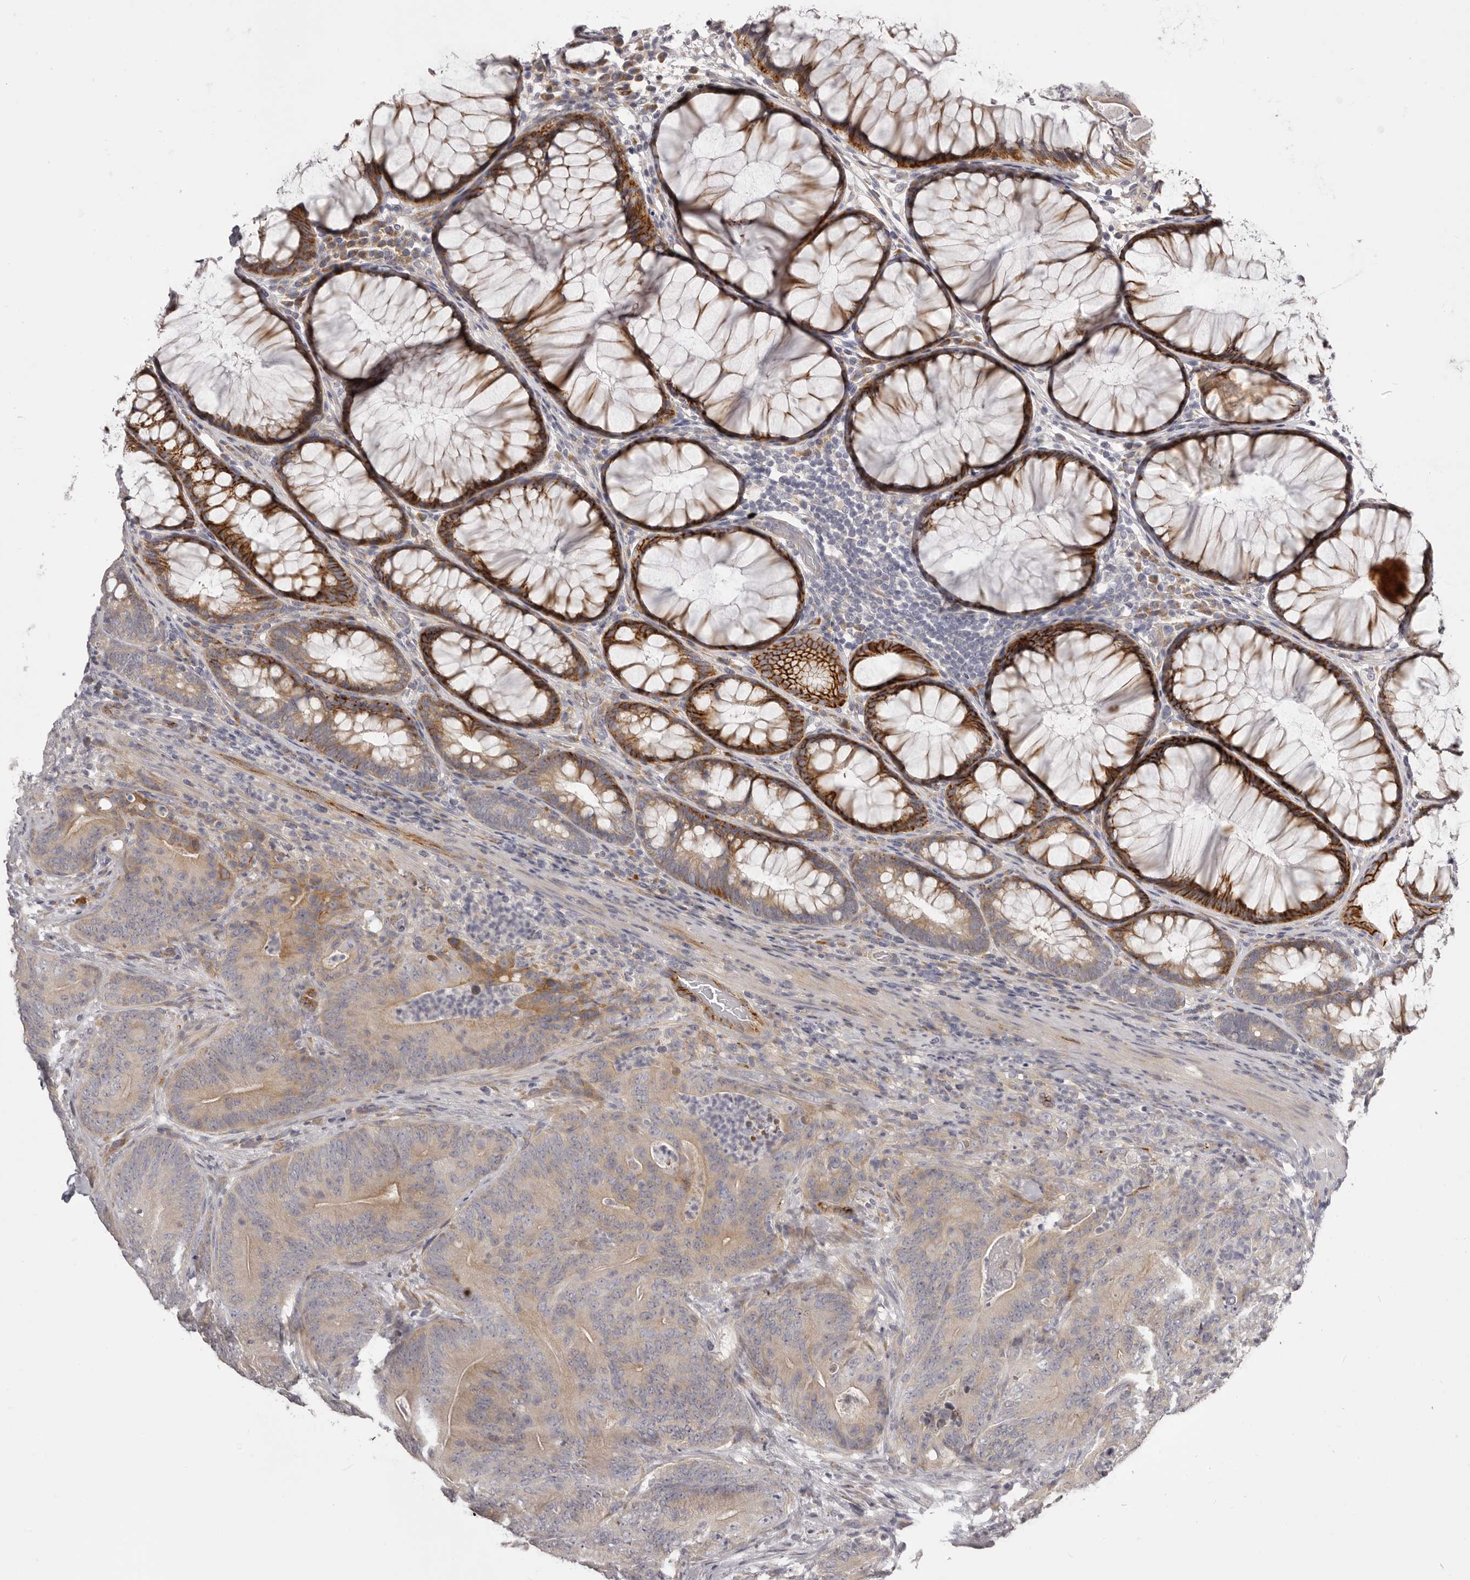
{"staining": {"intensity": "moderate", "quantity": "25%-75%", "location": "cytoplasmic/membranous"}, "tissue": "colorectal cancer", "cell_type": "Tumor cells", "image_type": "cancer", "snomed": [{"axis": "morphology", "description": "Normal tissue, NOS"}, {"axis": "topography", "description": "Colon"}], "caption": "The immunohistochemical stain shows moderate cytoplasmic/membranous positivity in tumor cells of colorectal cancer tissue.", "gene": "OTUD3", "patient": {"sex": "female", "age": 82}}